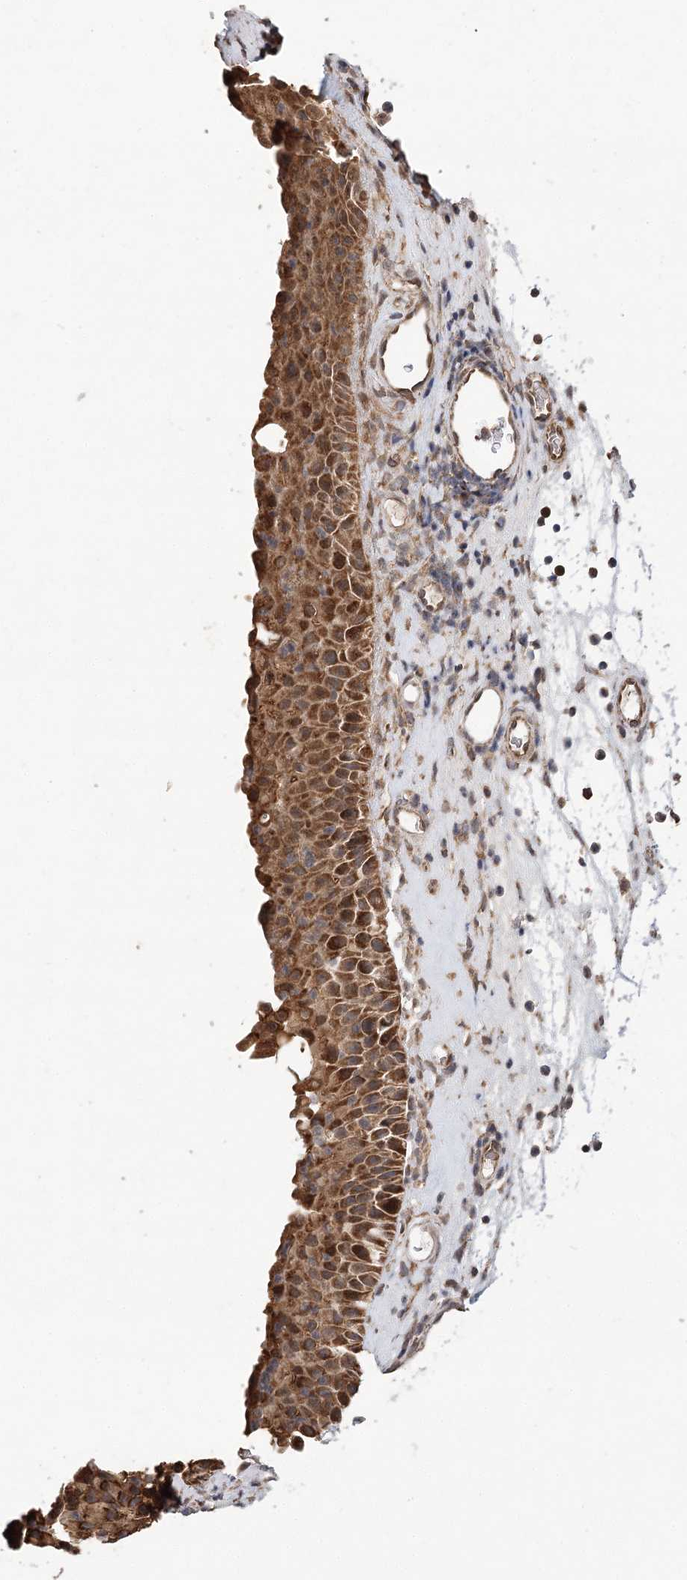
{"staining": {"intensity": "strong", "quantity": ">75%", "location": "cytoplasmic/membranous"}, "tissue": "nasopharynx", "cell_type": "Respiratory epithelial cells", "image_type": "normal", "snomed": [{"axis": "morphology", "description": "Normal tissue, NOS"}, {"axis": "topography", "description": "Nasopharynx"}], "caption": "Immunohistochemistry of normal nasopharynx reveals high levels of strong cytoplasmic/membranous expression in about >75% of respiratory epithelial cells. (IHC, brightfield microscopy, high magnification).", "gene": "LSS", "patient": {"sex": "male", "age": 64}}